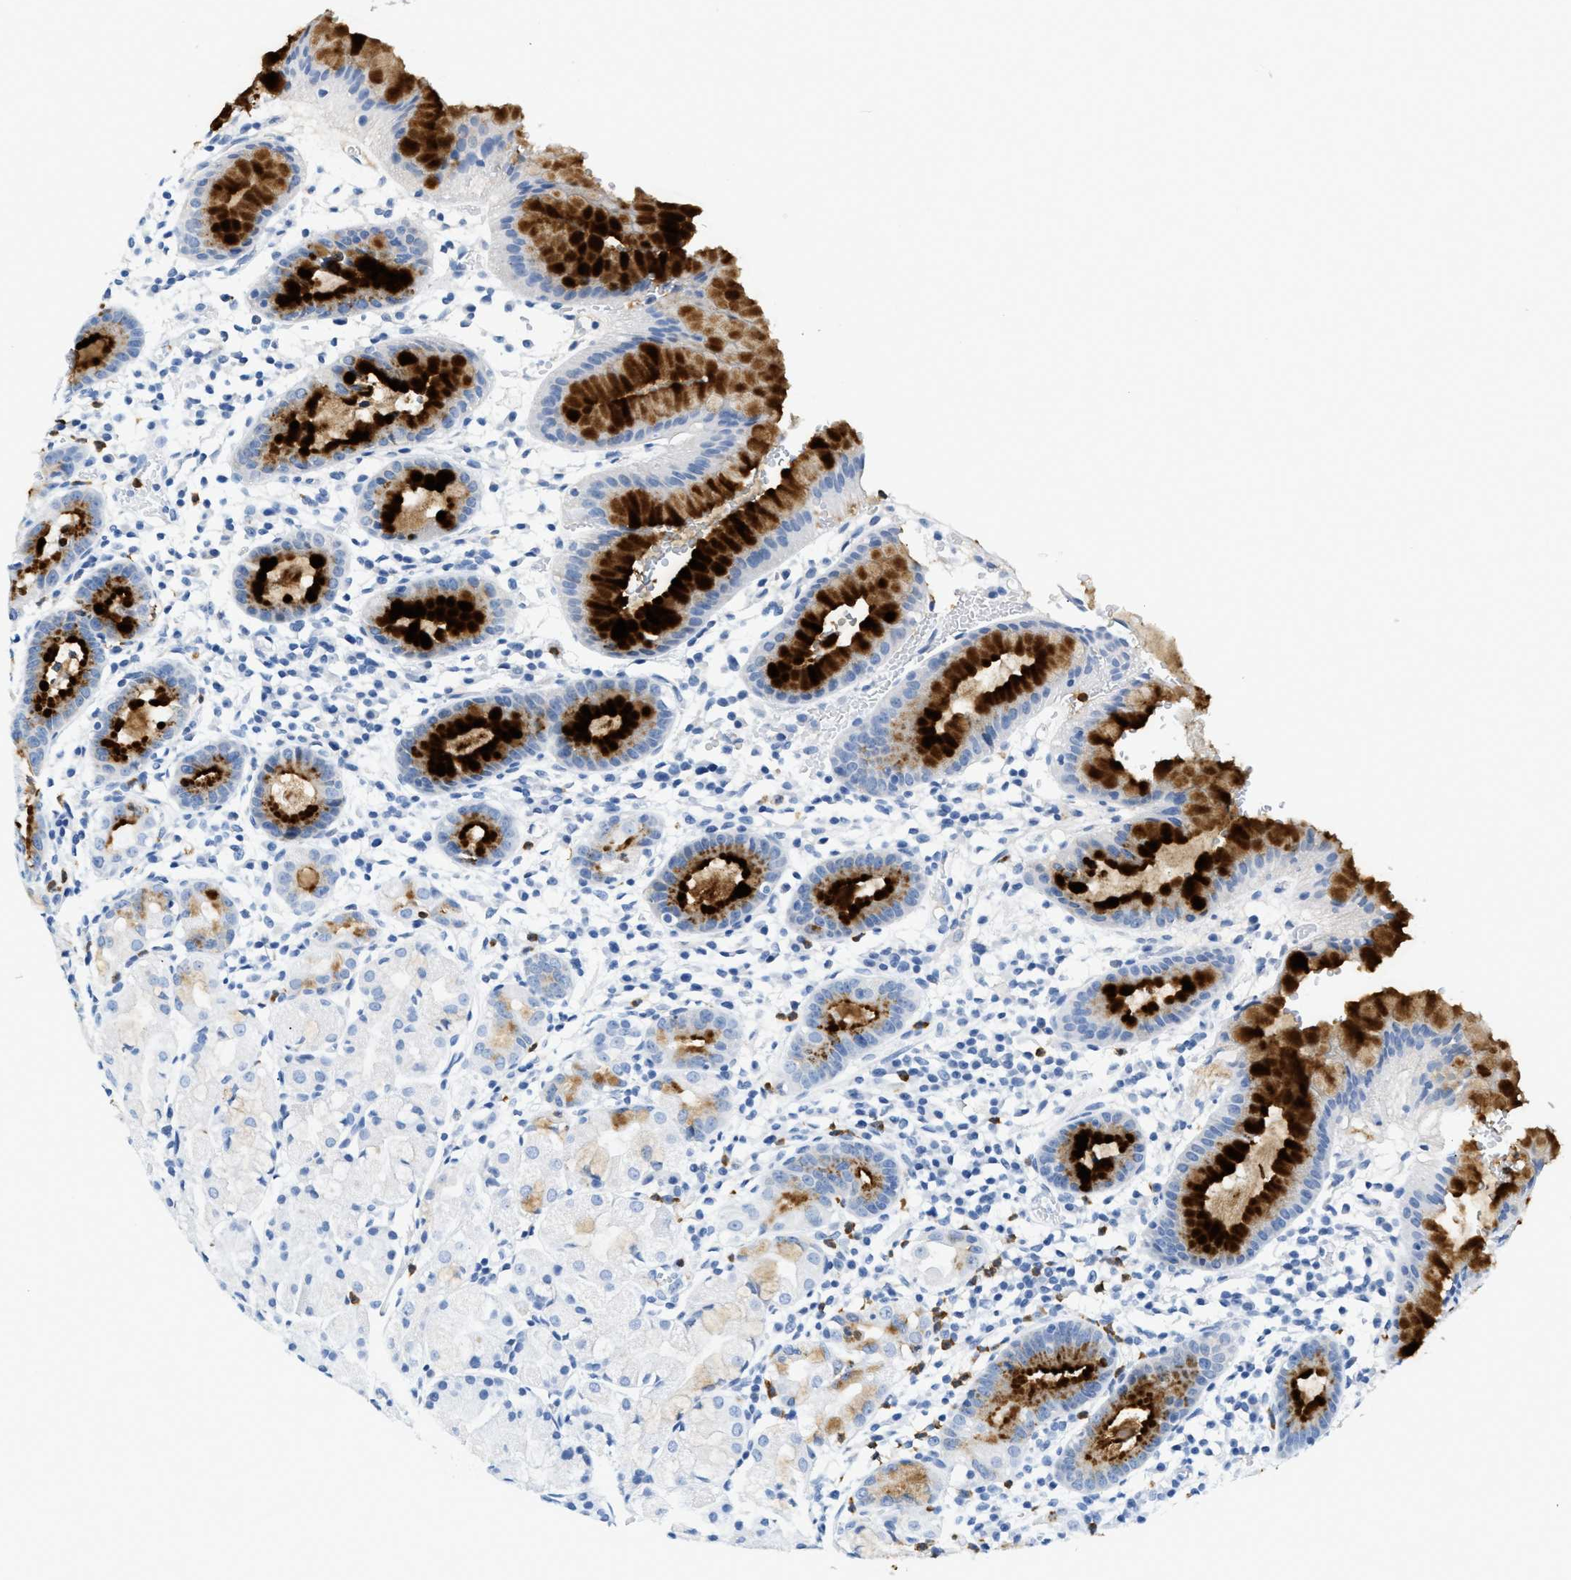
{"staining": {"intensity": "strong", "quantity": "<25%", "location": "cytoplasmic/membranous"}, "tissue": "stomach", "cell_type": "Glandular cells", "image_type": "normal", "snomed": [{"axis": "morphology", "description": "Normal tissue, NOS"}, {"axis": "topography", "description": "Stomach"}, {"axis": "topography", "description": "Stomach, lower"}], "caption": "A photomicrograph of human stomach stained for a protein shows strong cytoplasmic/membranous brown staining in glandular cells. Immunohistochemistry stains the protein in brown and the nuclei are stained blue.", "gene": "LCN2", "patient": {"sex": "female", "age": 75}}